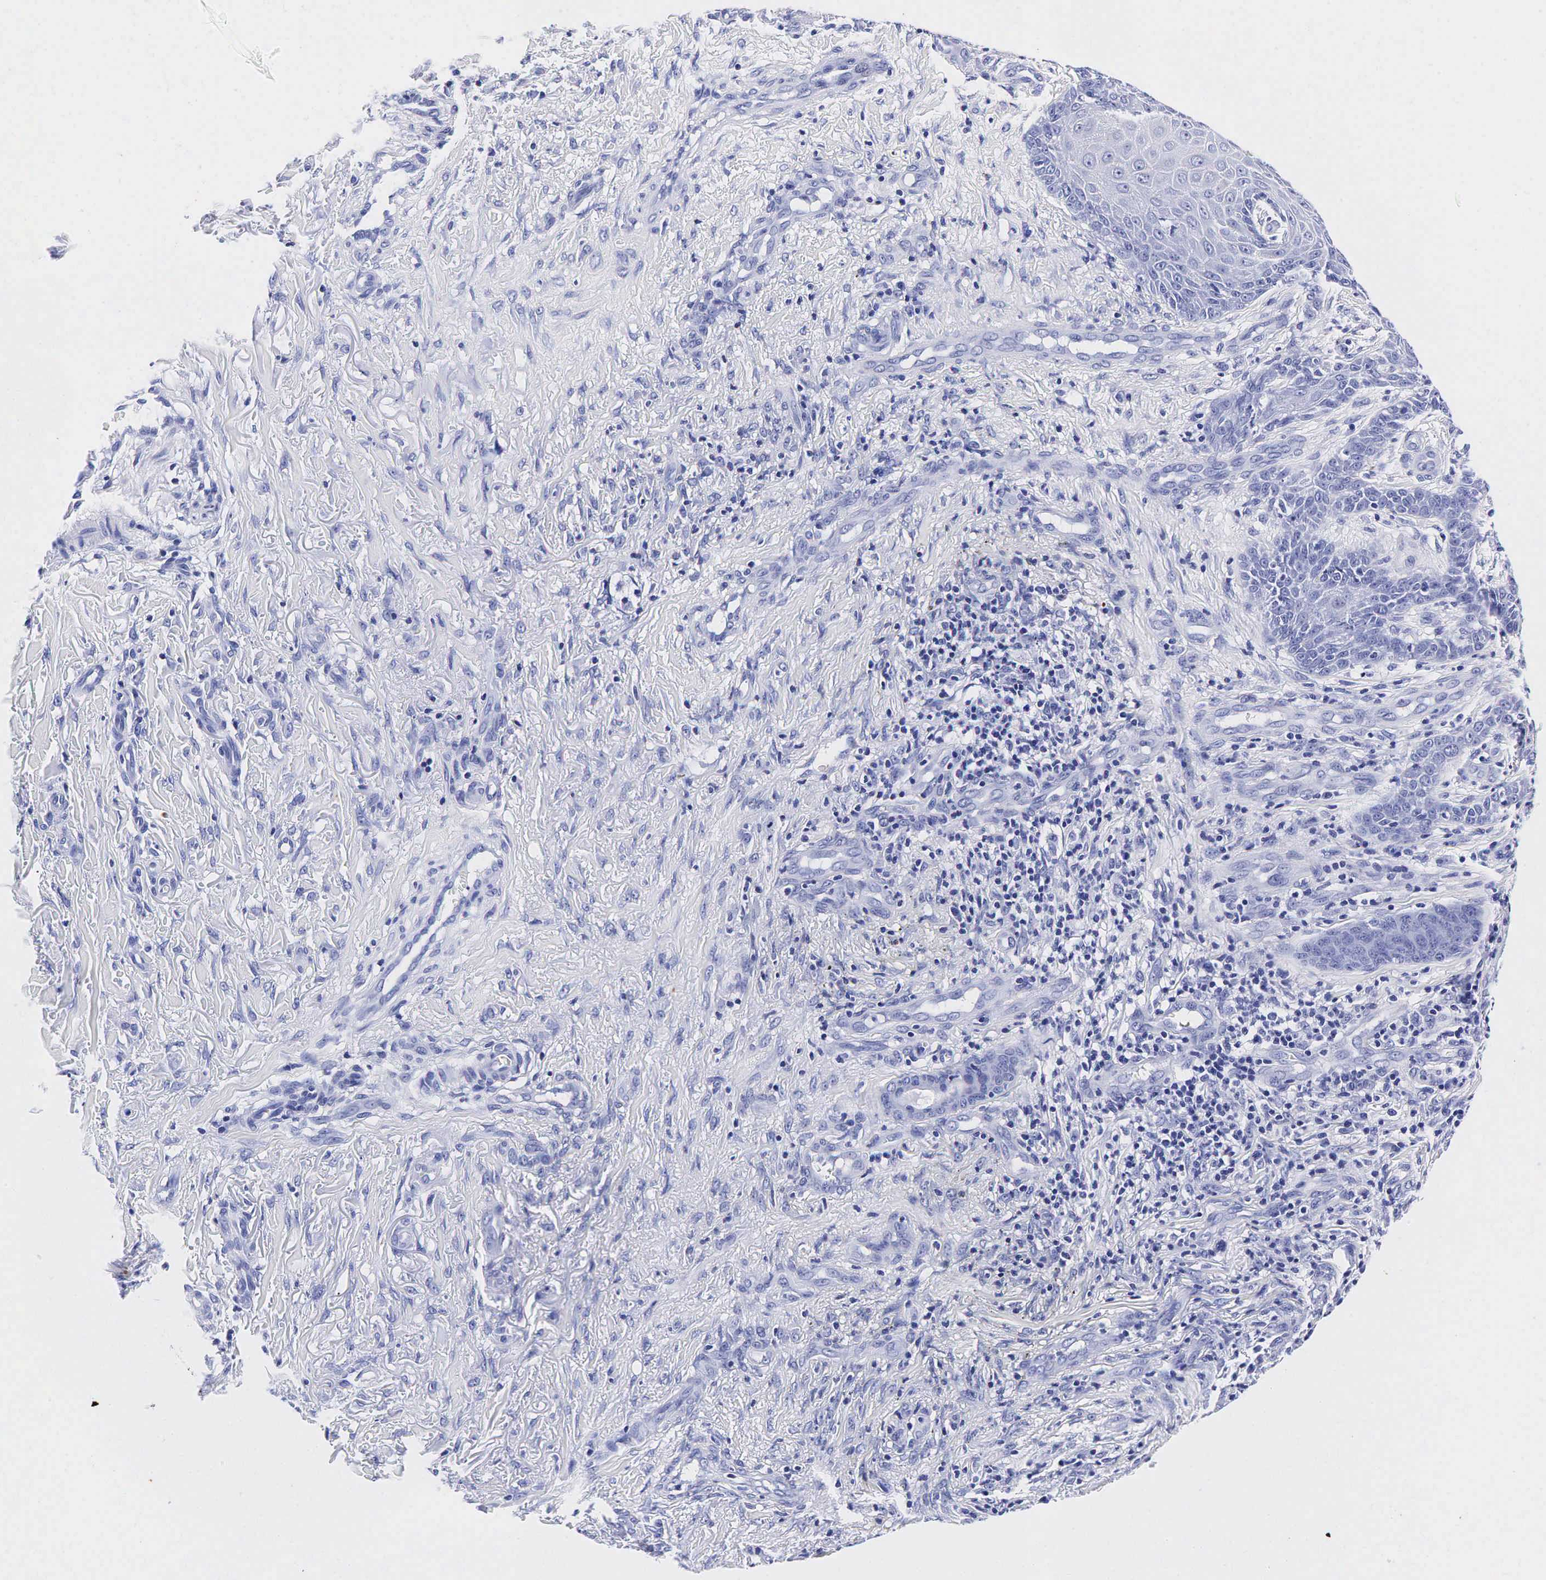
{"staining": {"intensity": "negative", "quantity": "none", "location": "none"}, "tissue": "skin cancer", "cell_type": "Tumor cells", "image_type": "cancer", "snomed": [{"axis": "morphology", "description": "Normal tissue, NOS"}, {"axis": "morphology", "description": "Basal cell carcinoma"}, {"axis": "topography", "description": "Skin"}], "caption": "DAB (3,3'-diaminobenzidine) immunohistochemical staining of human skin cancer (basal cell carcinoma) shows no significant staining in tumor cells.", "gene": "TG", "patient": {"sex": "male", "age": 81}}